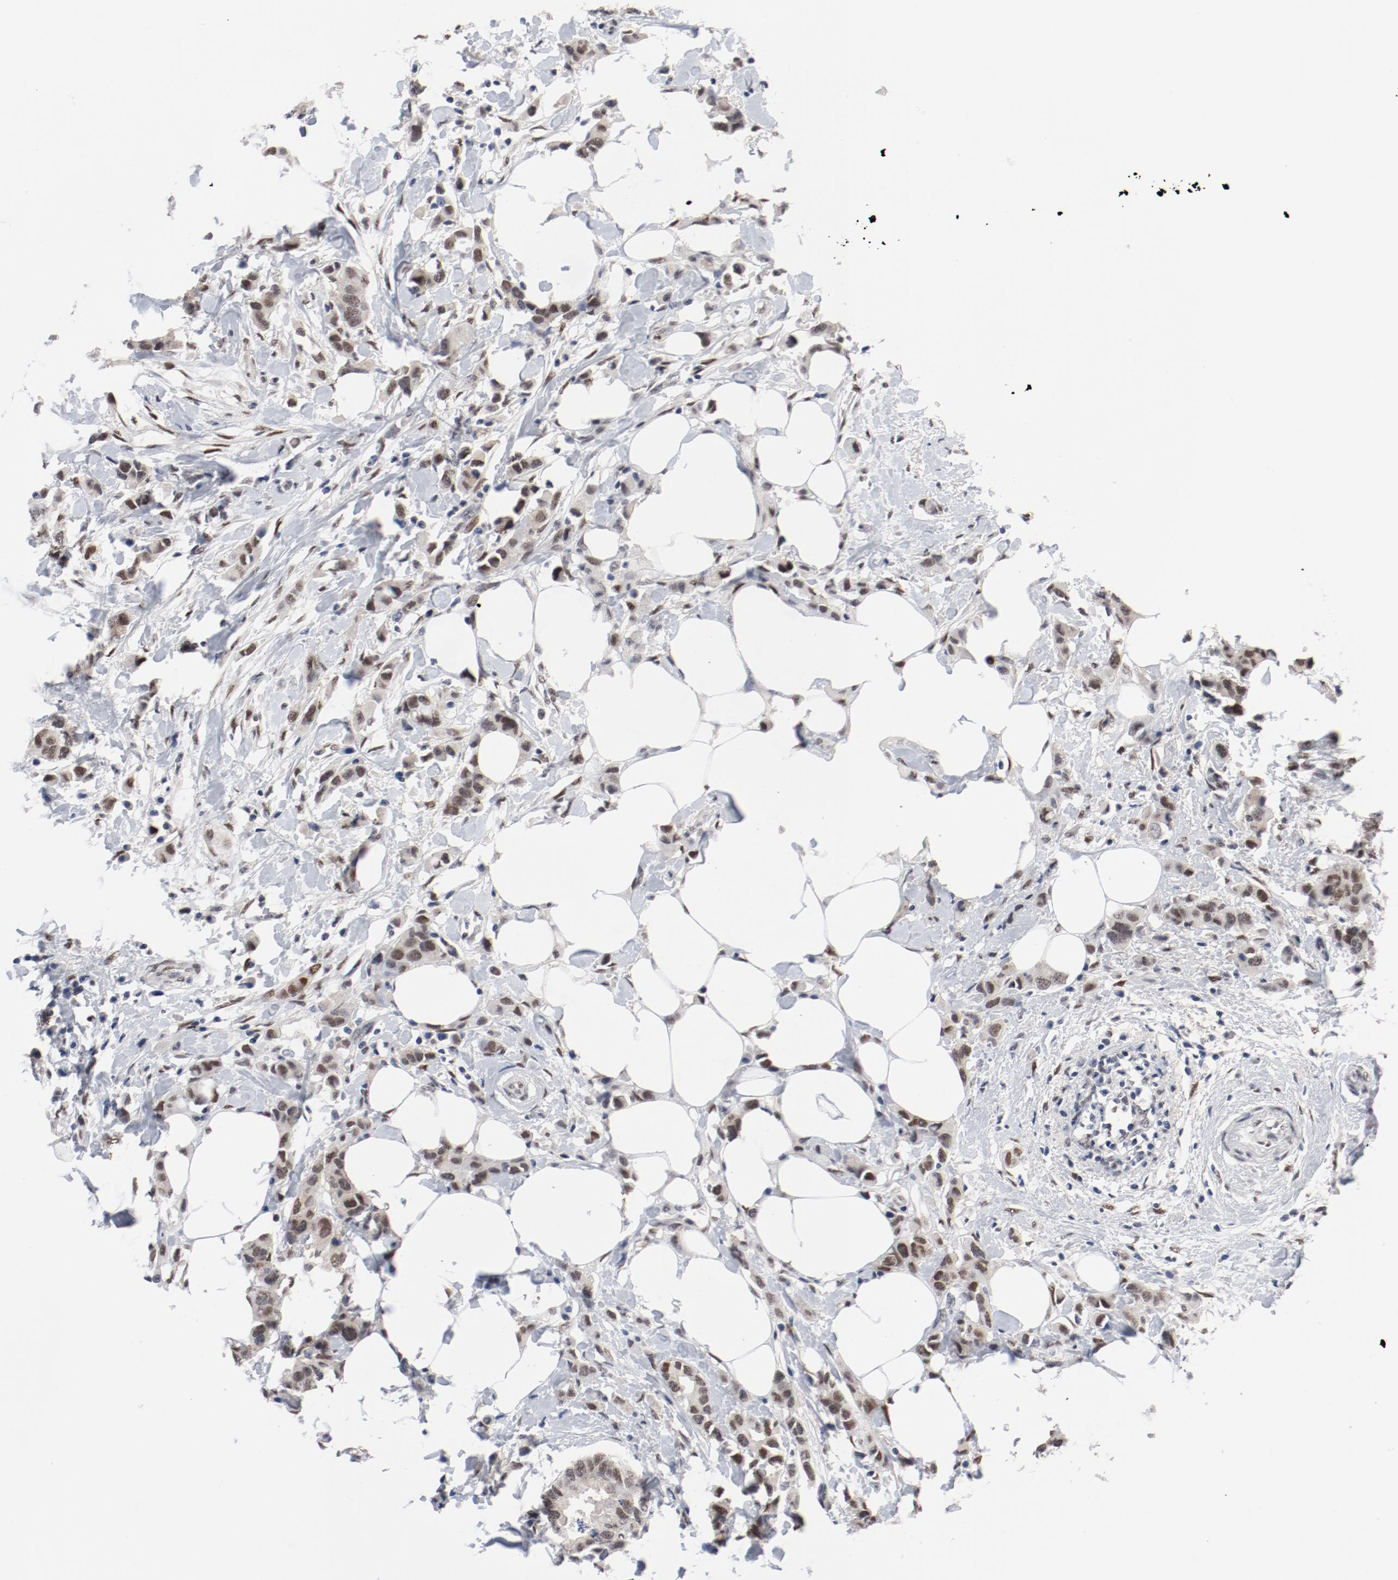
{"staining": {"intensity": "moderate", "quantity": ">75%", "location": "nuclear"}, "tissue": "breast cancer", "cell_type": "Tumor cells", "image_type": "cancer", "snomed": [{"axis": "morphology", "description": "Normal tissue, NOS"}, {"axis": "morphology", "description": "Duct carcinoma"}, {"axis": "topography", "description": "Breast"}], "caption": "This photomicrograph reveals immunohistochemistry (IHC) staining of breast intraductal carcinoma, with medium moderate nuclear staining in about >75% of tumor cells.", "gene": "ARNT", "patient": {"sex": "female", "age": 50}}